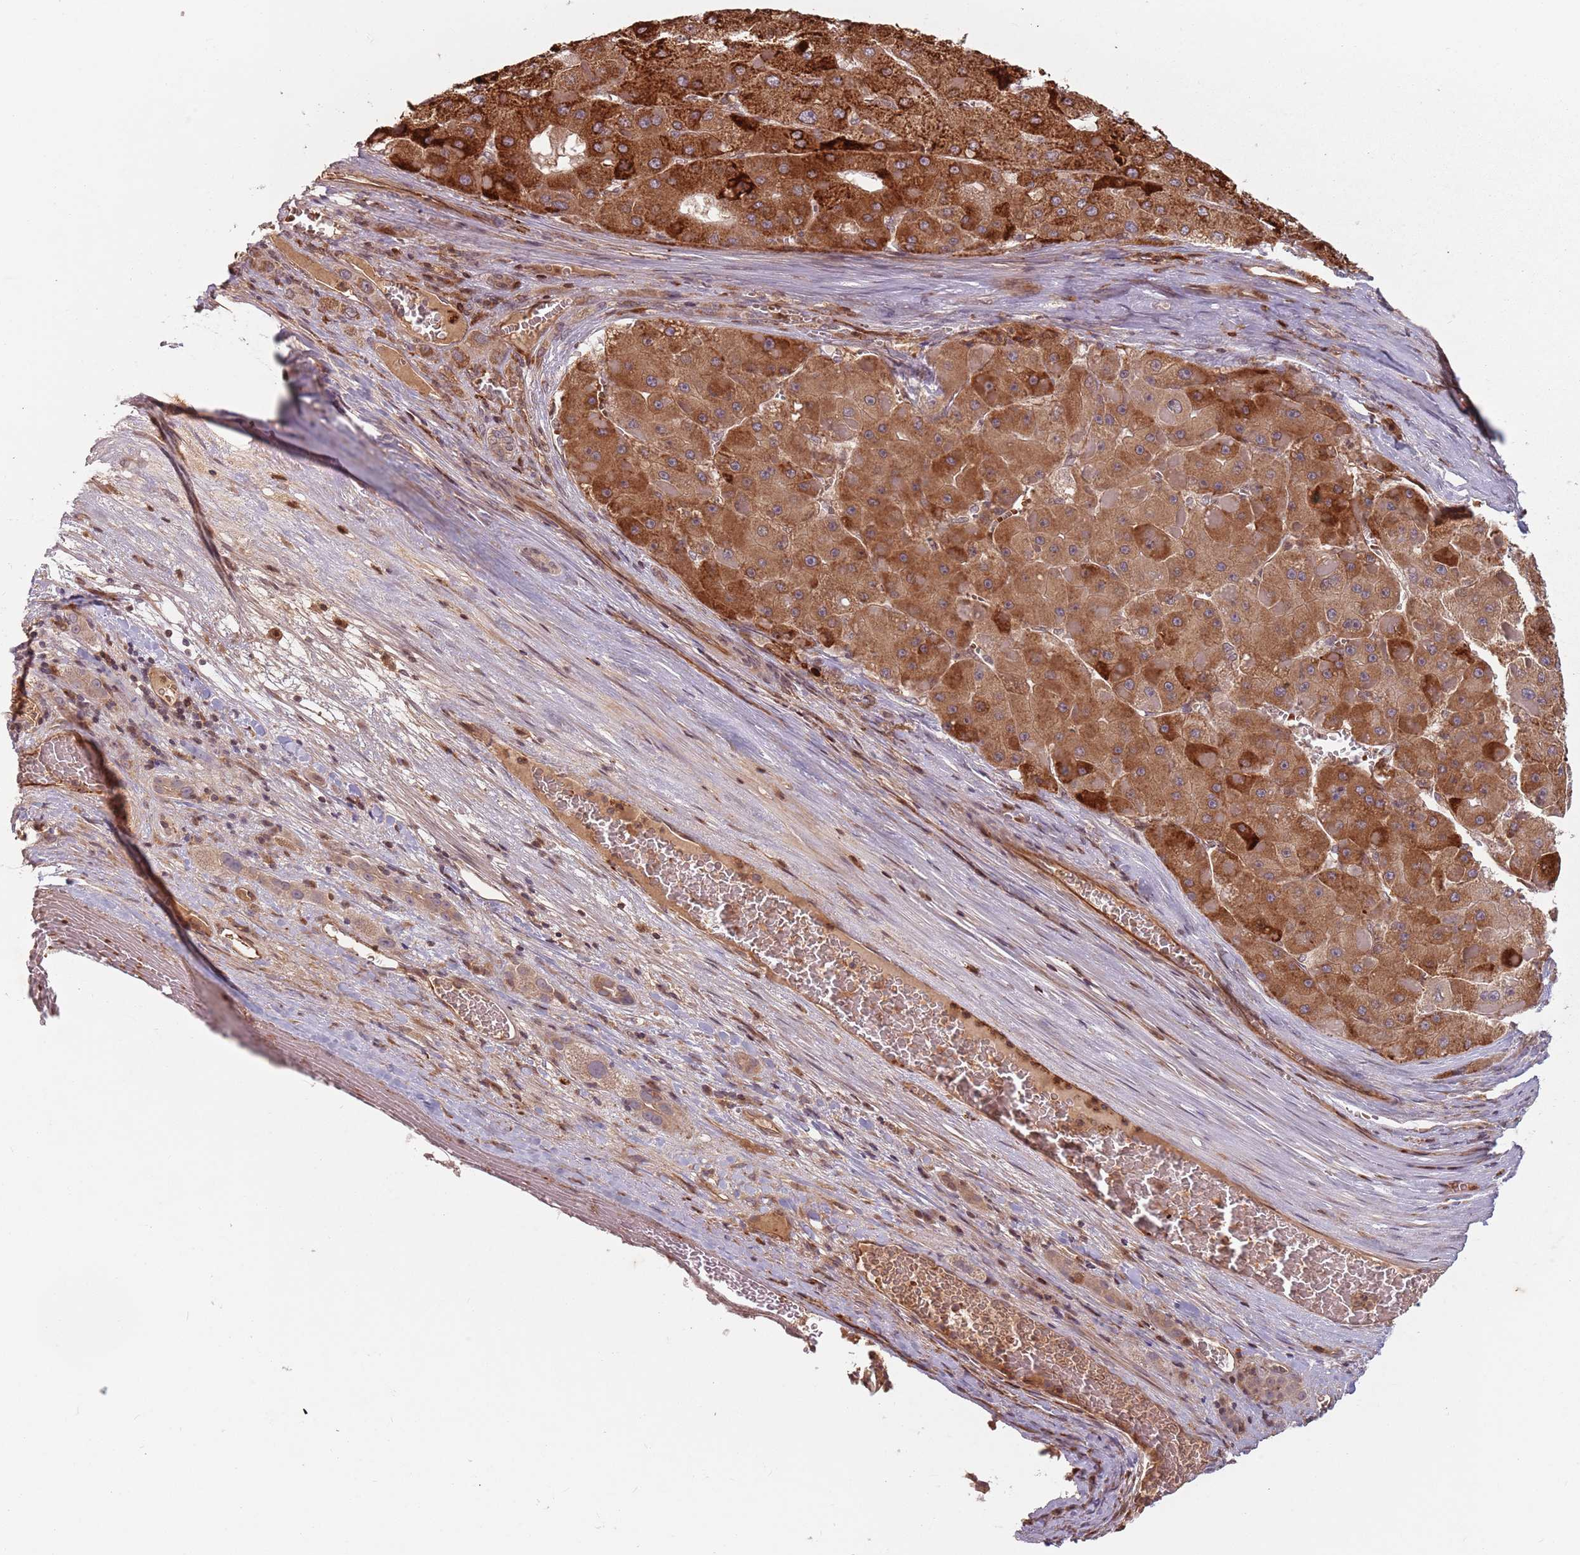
{"staining": {"intensity": "strong", "quantity": ">75%", "location": "cytoplasmic/membranous"}, "tissue": "liver cancer", "cell_type": "Tumor cells", "image_type": "cancer", "snomed": [{"axis": "morphology", "description": "Carcinoma, Hepatocellular, NOS"}, {"axis": "topography", "description": "Liver"}], "caption": "Liver hepatocellular carcinoma tissue reveals strong cytoplasmic/membranous staining in approximately >75% of tumor cells", "gene": "GPR180", "patient": {"sex": "female", "age": 73}}